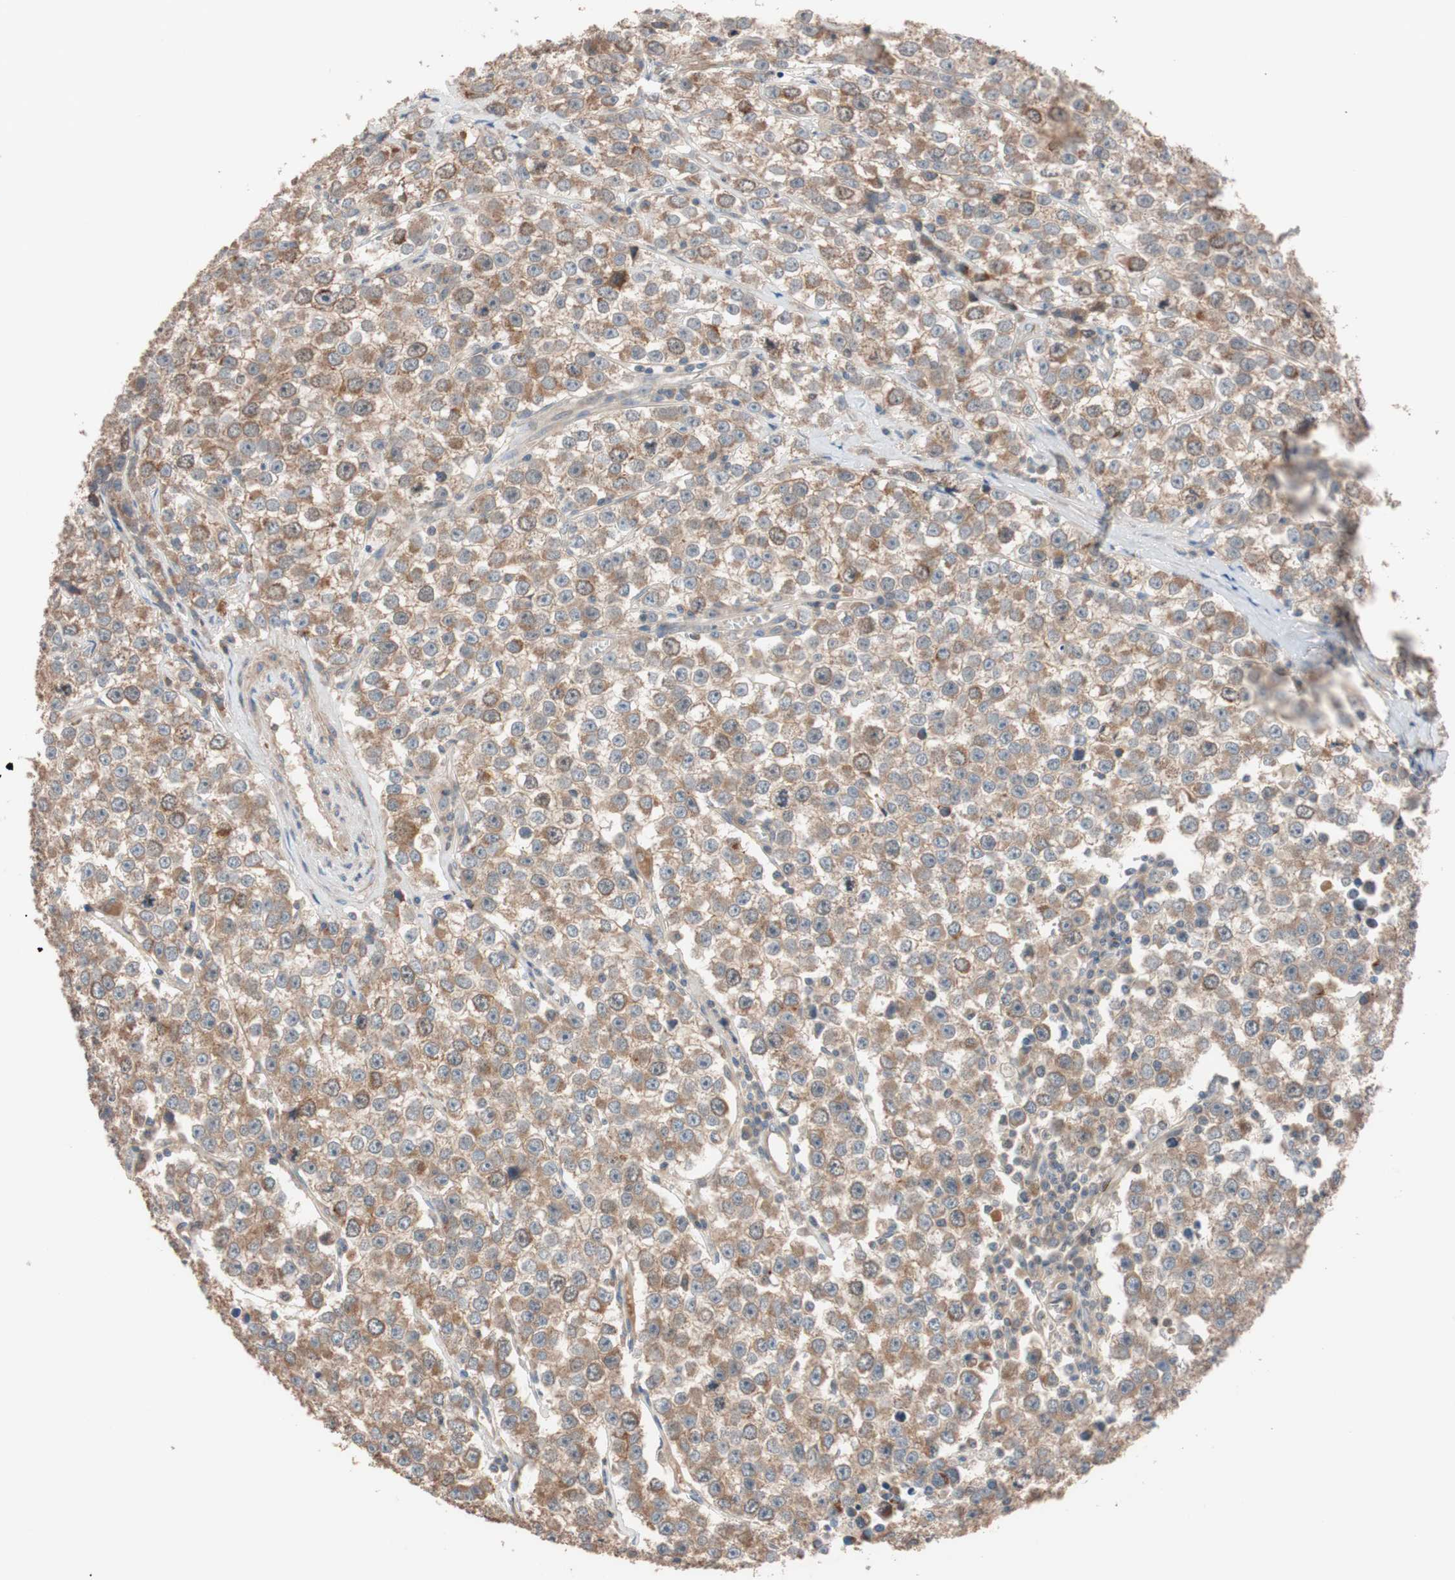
{"staining": {"intensity": "moderate", "quantity": ">75%", "location": "cytoplasmic/membranous"}, "tissue": "testis cancer", "cell_type": "Tumor cells", "image_type": "cancer", "snomed": [{"axis": "morphology", "description": "Seminoma, NOS"}, {"axis": "morphology", "description": "Carcinoma, Embryonal, NOS"}, {"axis": "topography", "description": "Testis"}], "caption": "An immunohistochemistry histopathology image of tumor tissue is shown. Protein staining in brown labels moderate cytoplasmic/membranous positivity in testis seminoma within tumor cells.", "gene": "SDC4", "patient": {"sex": "male", "age": 52}}